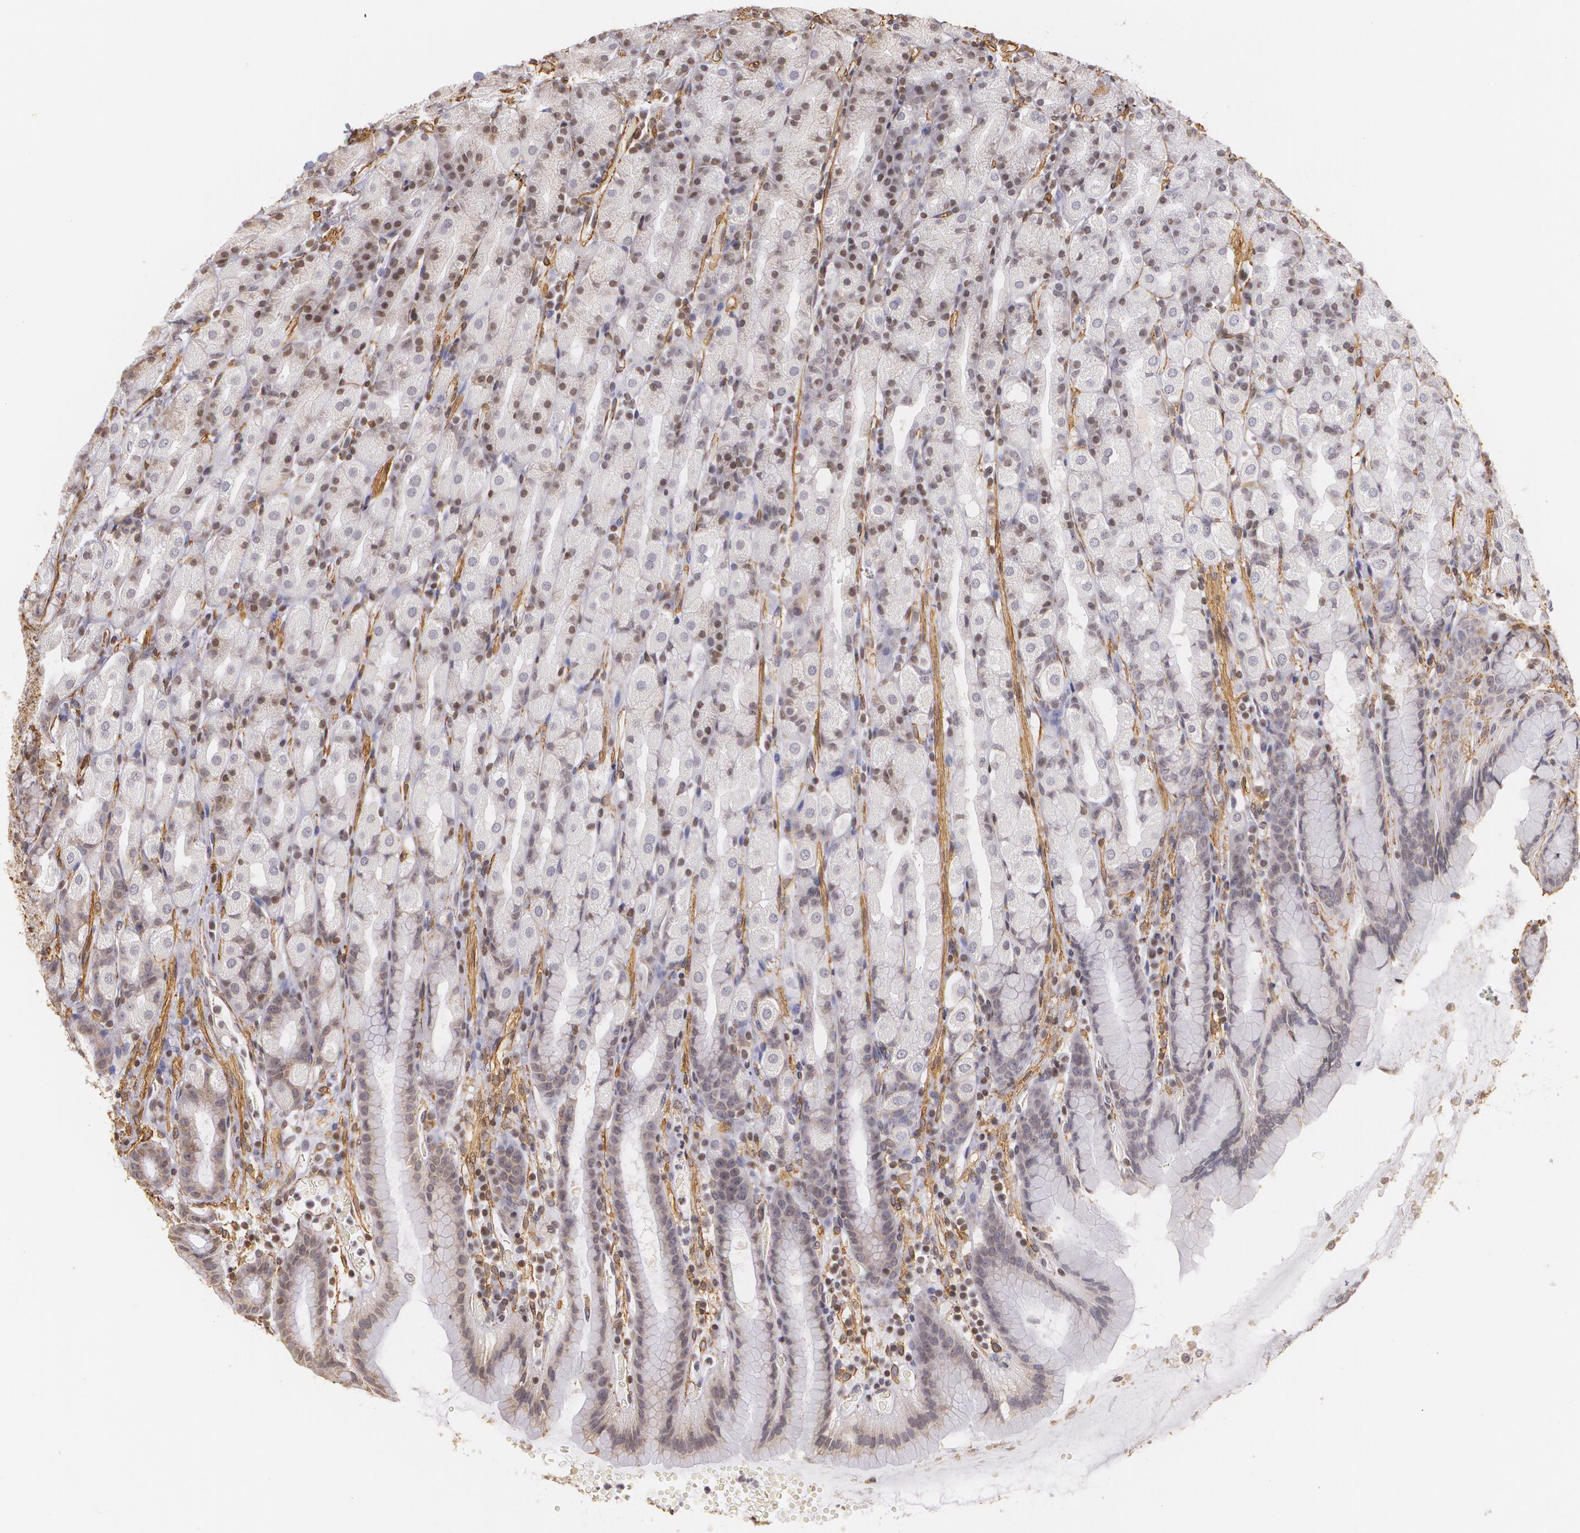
{"staining": {"intensity": "weak", "quantity": "<25%", "location": "nuclear"}, "tissue": "stomach", "cell_type": "Glandular cells", "image_type": "normal", "snomed": [{"axis": "morphology", "description": "Normal tissue, NOS"}, {"axis": "topography", "description": "Stomach, upper"}], "caption": "Glandular cells show no significant protein positivity in benign stomach. (IHC, brightfield microscopy, high magnification).", "gene": "VAMP1", "patient": {"sex": "male", "age": 68}}